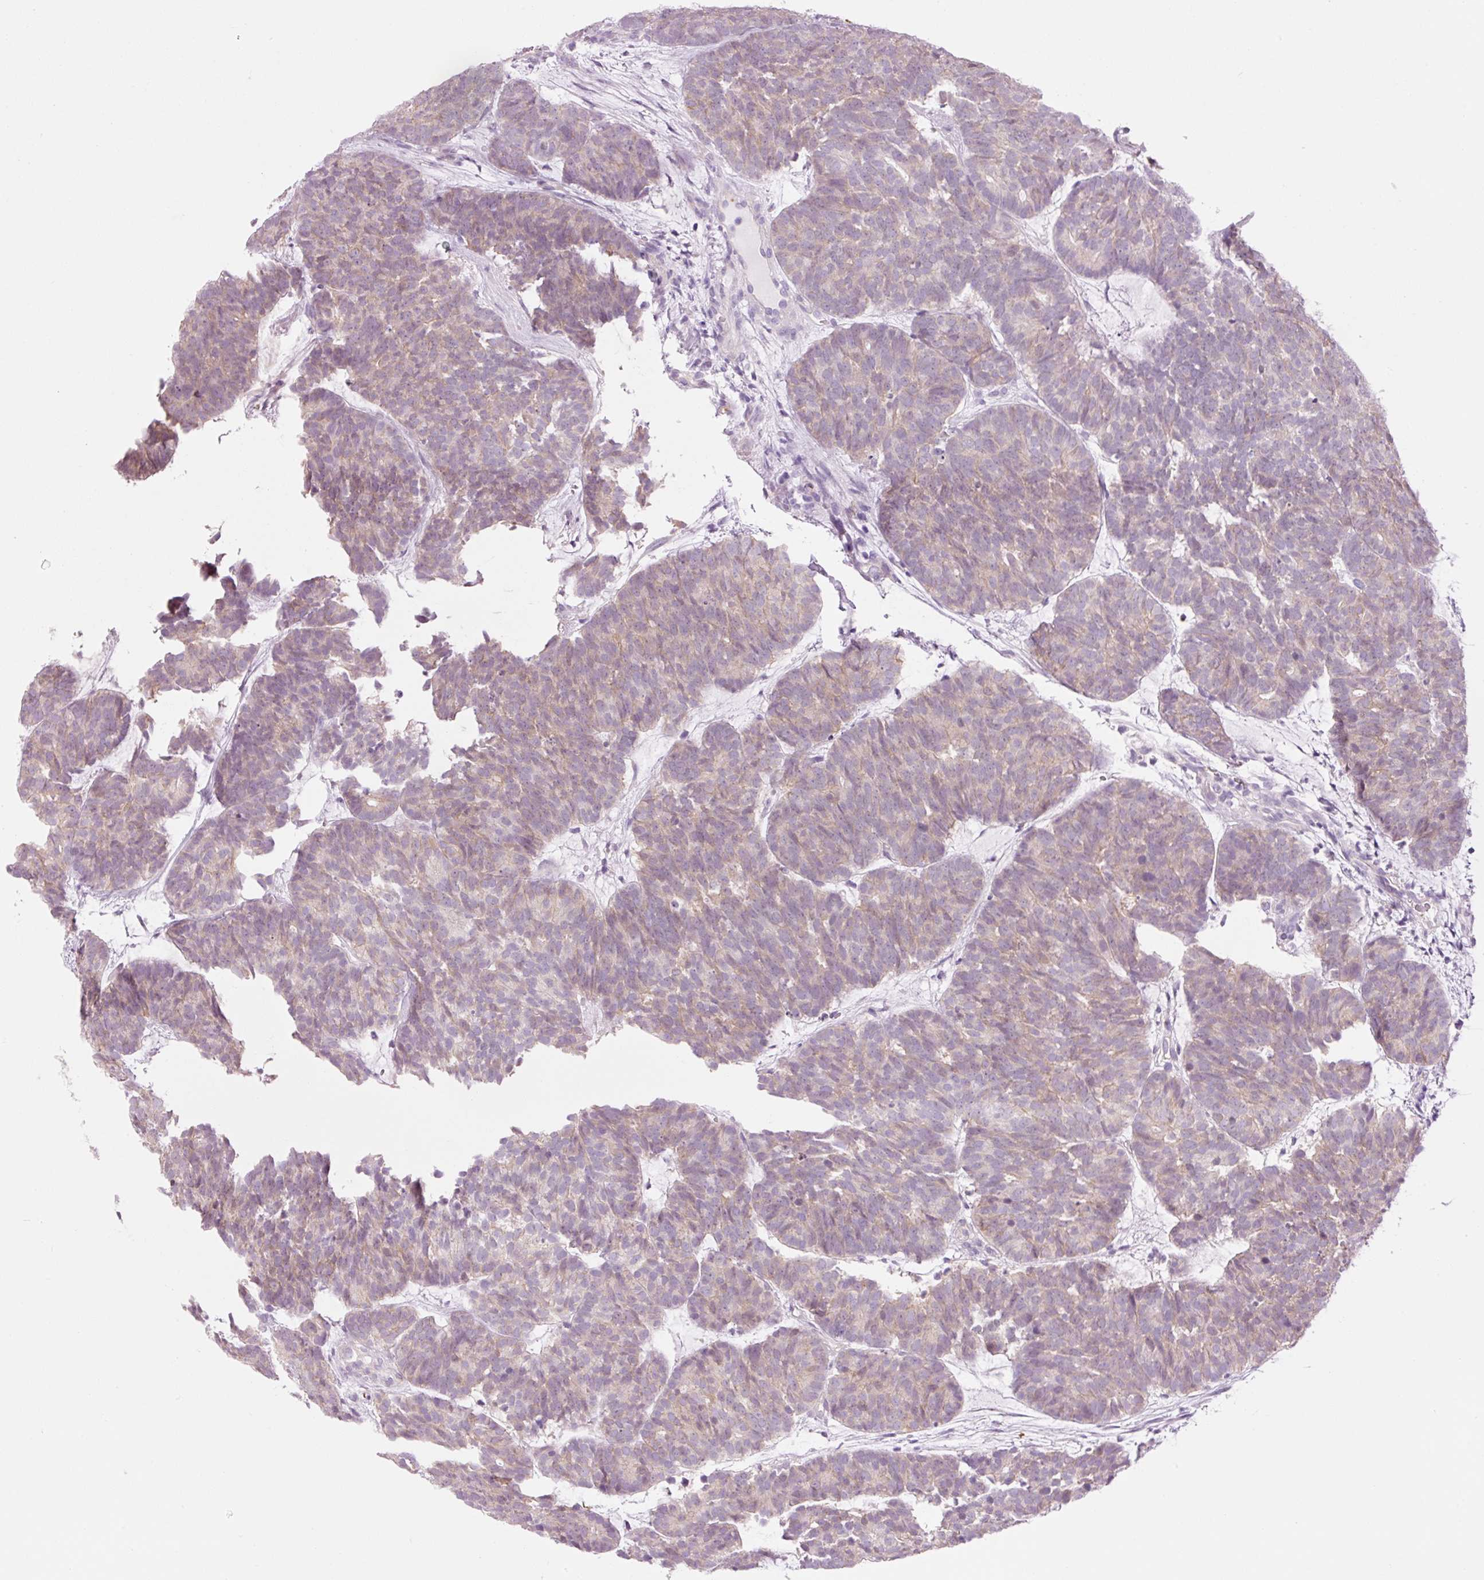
{"staining": {"intensity": "weak", "quantity": "25%-75%", "location": "cytoplasmic/membranous"}, "tissue": "head and neck cancer", "cell_type": "Tumor cells", "image_type": "cancer", "snomed": [{"axis": "morphology", "description": "Adenocarcinoma, NOS"}, {"axis": "topography", "description": "Head-Neck"}], "caption": "This photomicrograph displays adenocarcinoma (head and neck) stained with immunohistochemistry to label a protein in brown. The cytoplasmic/membranous of tumor cells show weak positivity for the protein. Nuclei are counter-stained blue.", "gene": "HSPA4L", "patient": {"sex": "female", "age": 81}}